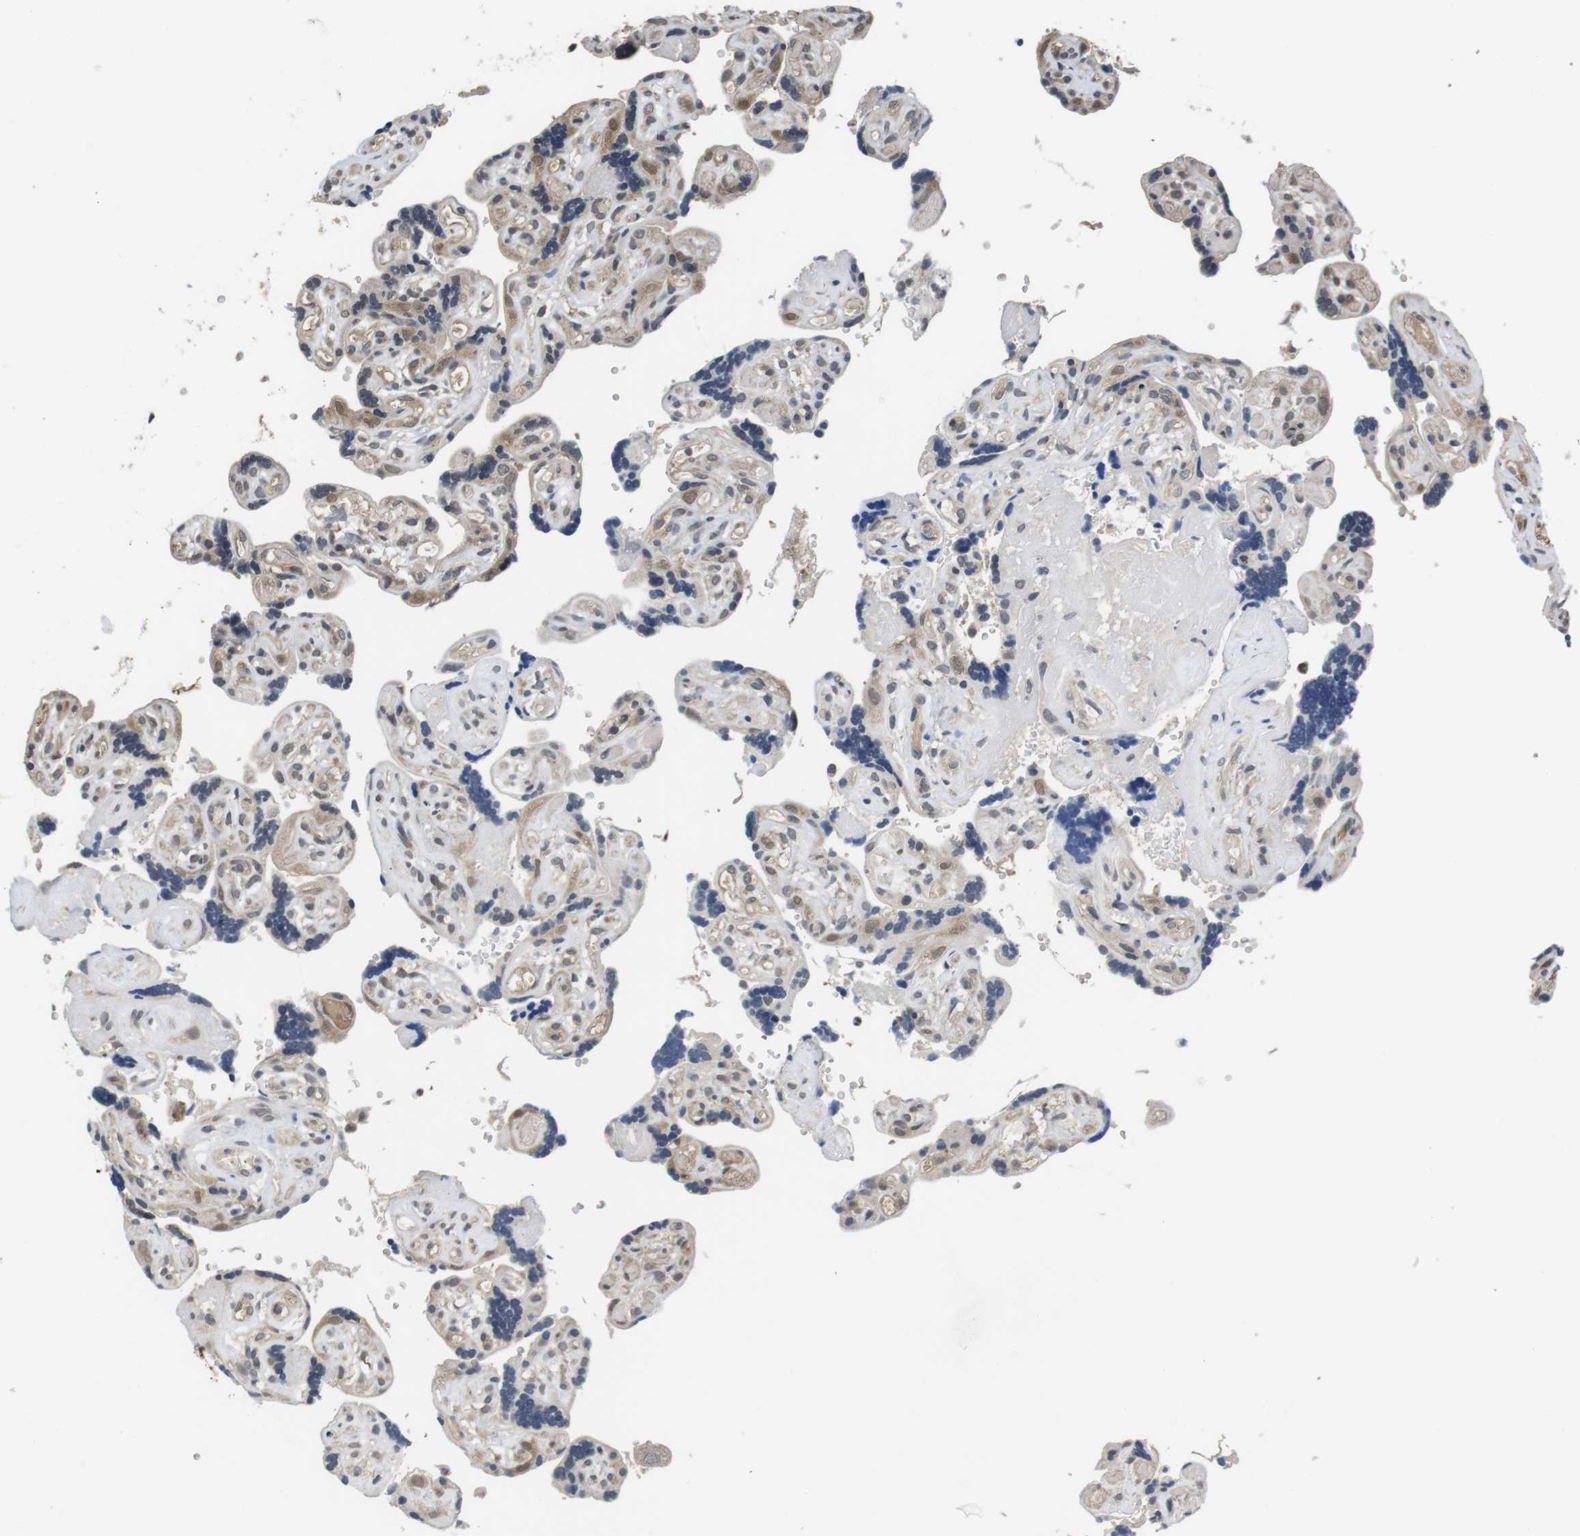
{"staining": {"intensity": "moderate", "quantity": "<25%", "location": "cytoplasmic/membranous,nuclear"}, "tissue": "placenta", "cell_type": "Decidual cells", "image_type": "normal", "snomed": [{"axis": "morphology", "description": "Normal tissue, NOS"}, {"axis": "topography", "description": "Placenta"}], "caption": "This histopathology image displays normal placenta stained with immunohistochemistry (IHC) to label a protein in brown. The cytoplasmic/membranous,nuclear of decidual cells show moderate positivity for the protein. Nuclei are counter-stained blue.", "gene": "FADD", "patient": {"sex": "female", "age": 30}}